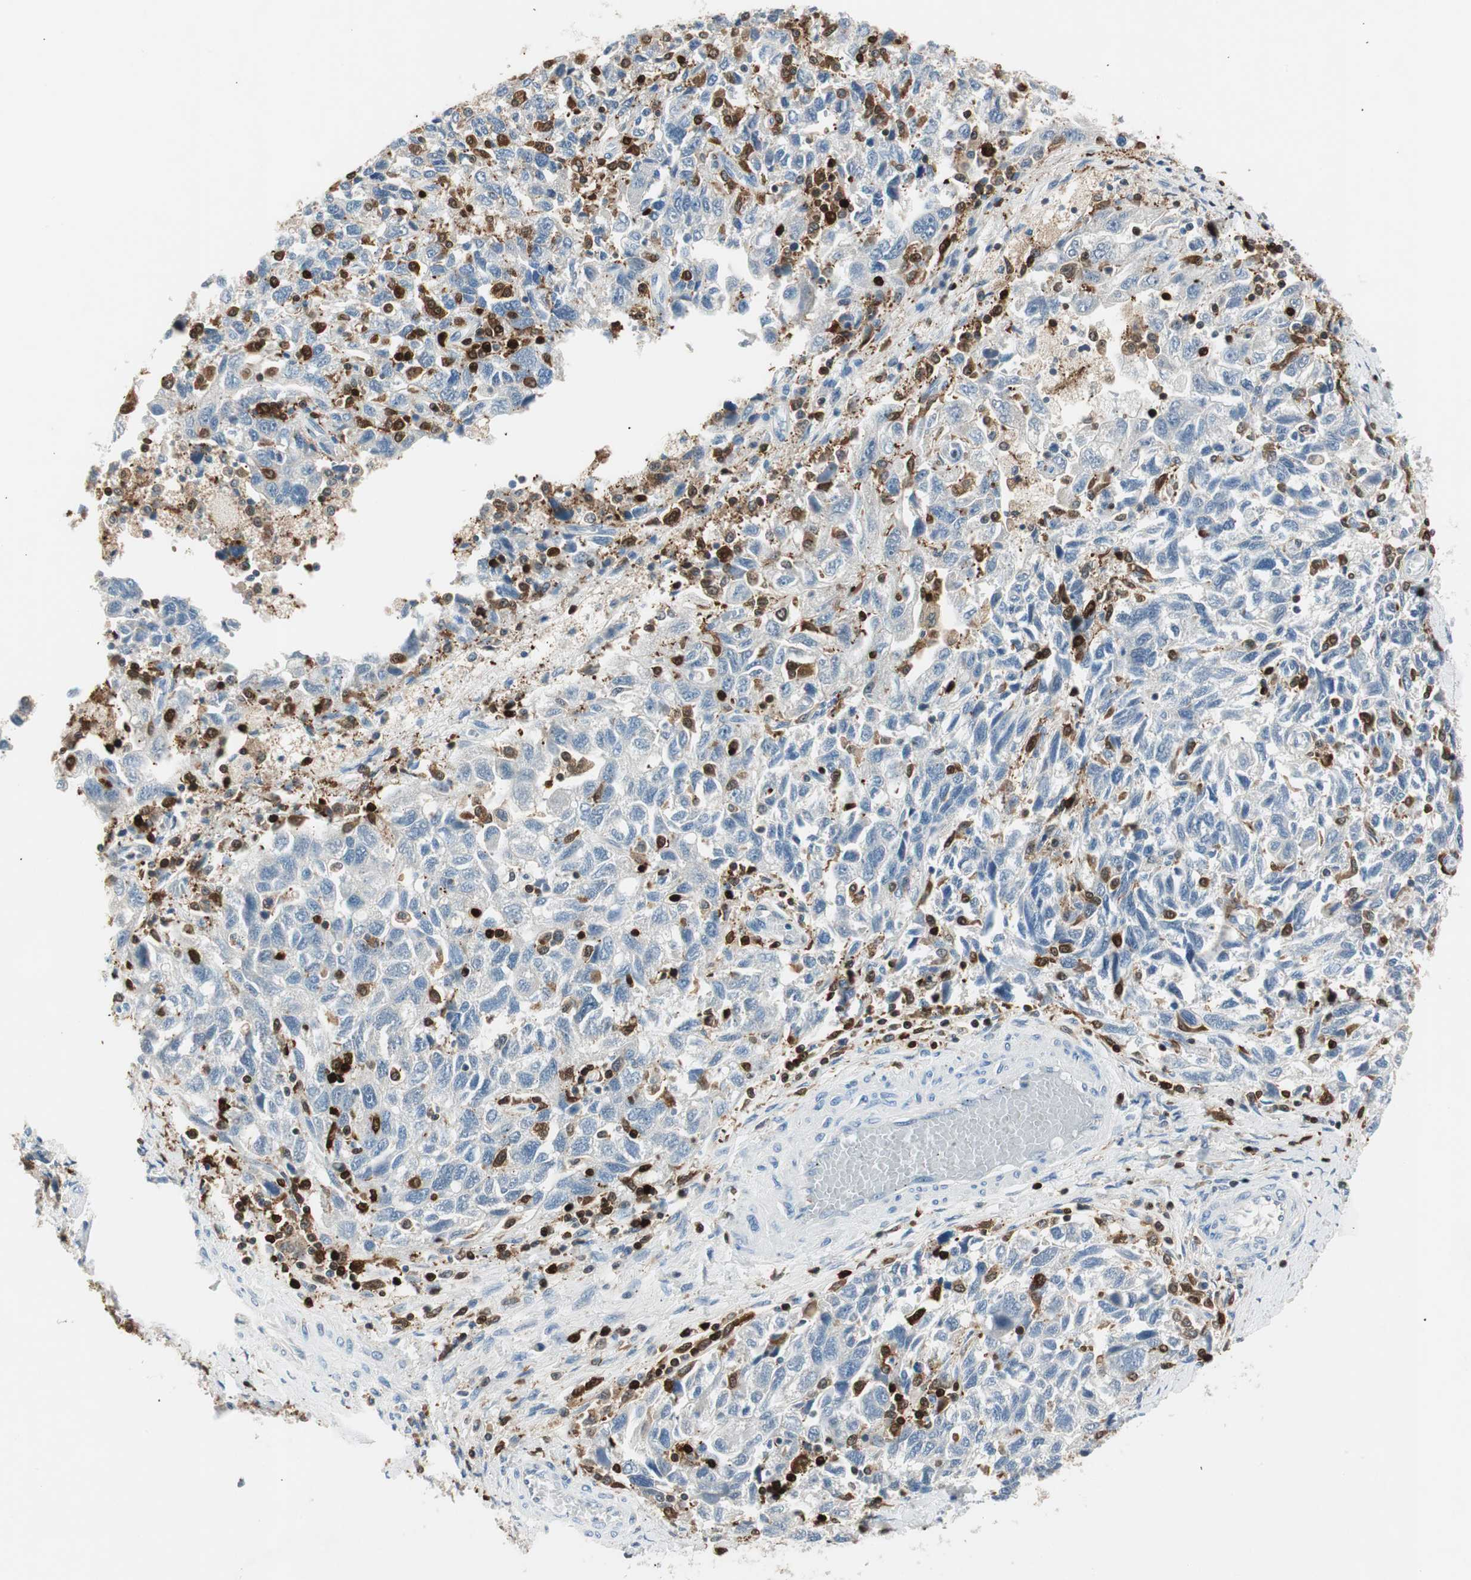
{"staining": {"intensity": "negative", "quantity": "none", "location": "none"}, "tissue": "ovarian cancer", "cell_type": "Tumor cells", "image_type": "cancer", "snomed": [{"axis": "morphology", "description": "Carcinoma, NOS"}, {"axis": "morphology", "description": "Cystadenocarcinoma, serous, NOS"}, {"axis": "topography", "description": "Ovary"}], "caption": "Ovarian serous cystadenocarcinoma stained for a protein using immunohistochemistry (IHC) demonstrates no expression tumor cells.", "gene": "COTL1", "patient": {"sex": "female", "age": 69}}